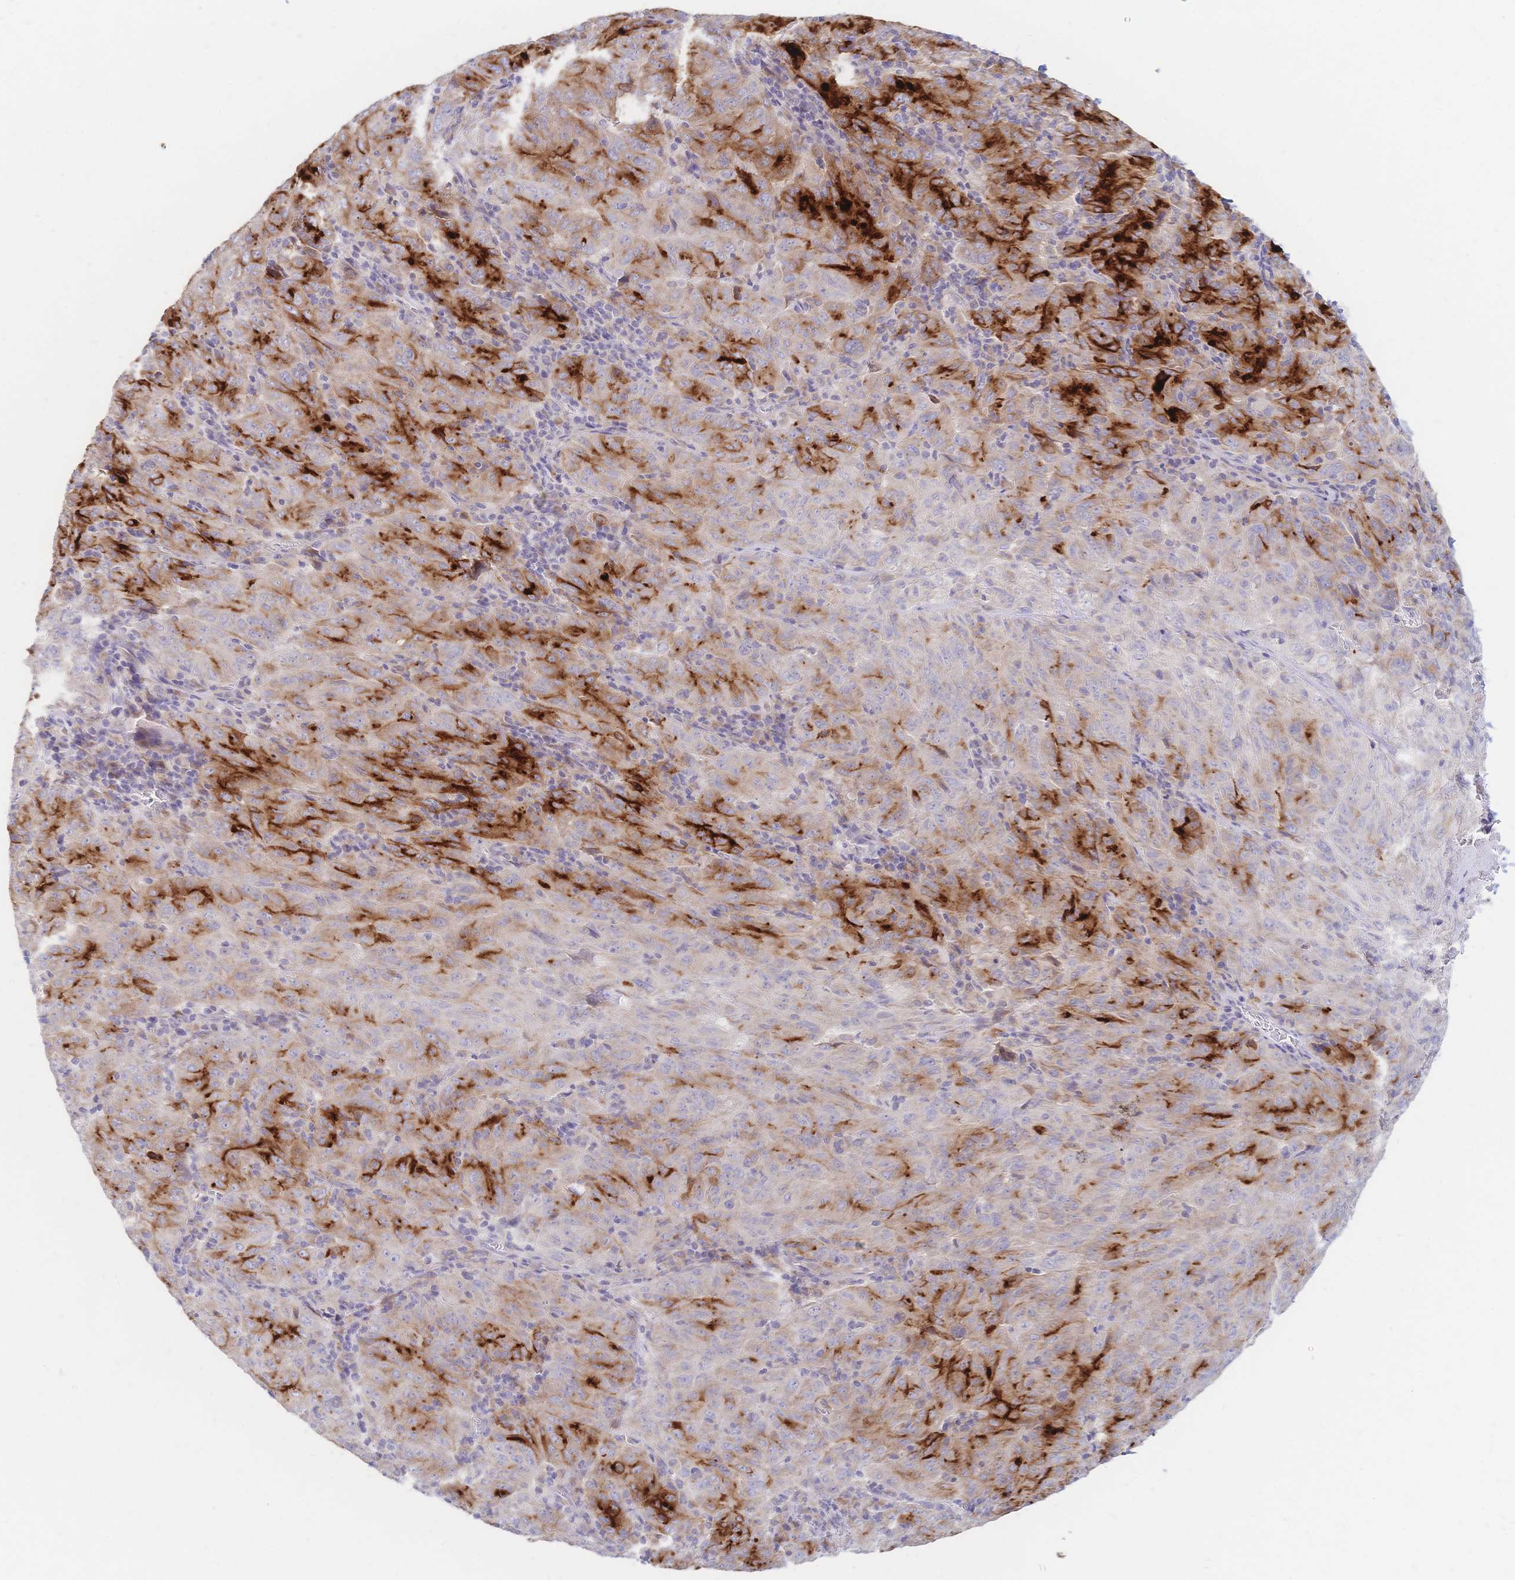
{"staining": {"intensity": "strong", "quantity": "25%-75%", "location": "cytoplasmic/membranous"}, "tissue": "pancreatic cancer", "cell_type": "Tumor cells", "image_type": "cancer", "snomed": [{"axis": "morphology", "description": "Adenocarcinoma, NOS"}, {"axis": "topography", "description": "Pancreas"}], "caption": "Strong cytoplasmic/membranous expression is identified in approximately 25%-75% of tumor cells in pancreatic cancer (adenocarcinoma).", "gene": "VWC2L", "patient": {"sex": "male", "age": 63}}